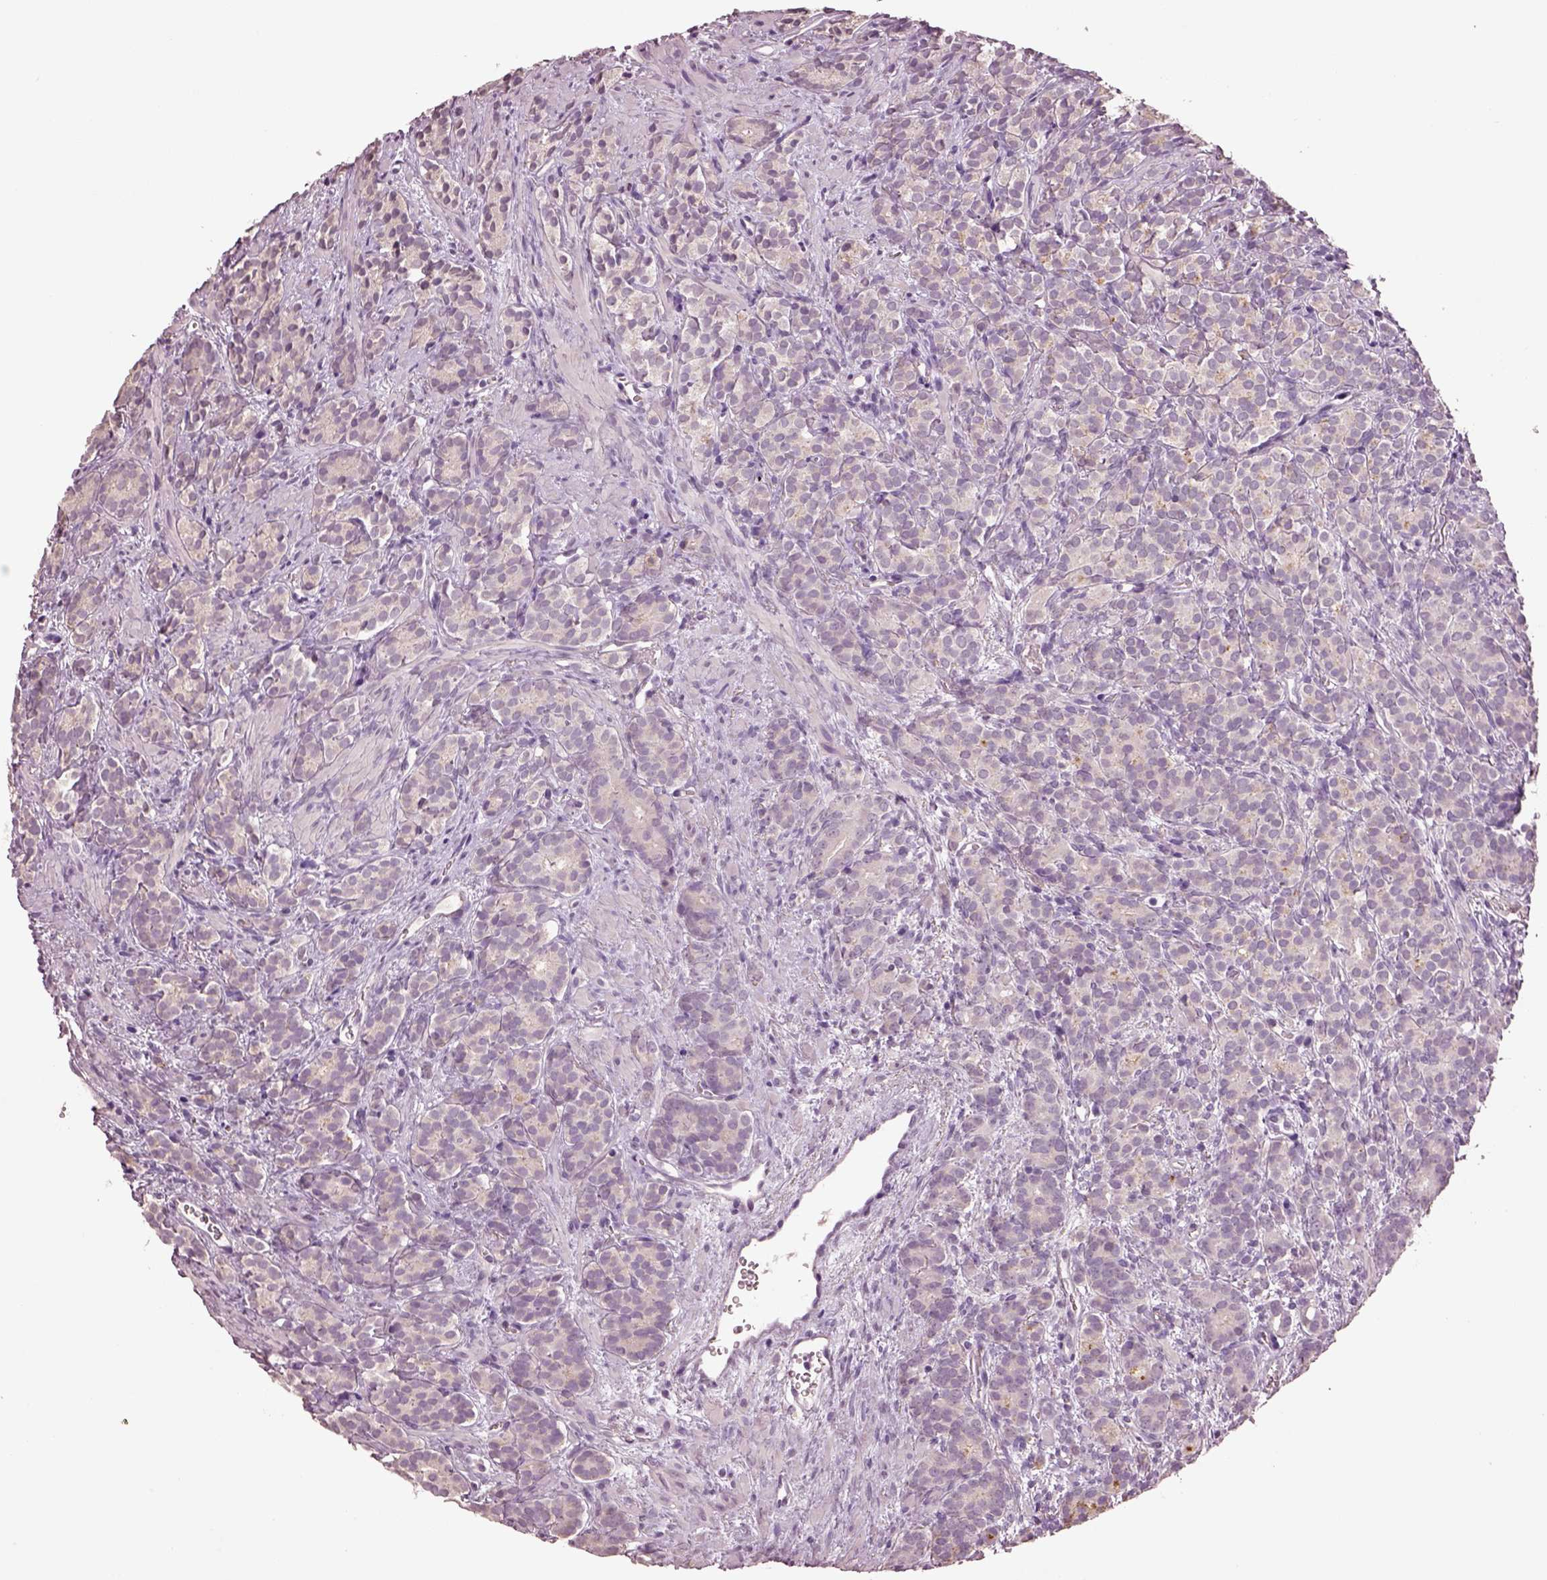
{"staining": {"intensity": "negative", "quantity": "none", "location": "none"}, "tissue": "prostate cancer", "cell_type": "Tumor cells", "image_type": "cancer", "snomed": [{"axis": "morphology", "description": "Adenocarcinoma, High grade"}, {"axis": "topography", "description": "Prostate"}], "caption": "Micrograph shows no significant protein staining in tumor cells of prostate high-grade adenocarcinoma.", "gene": "KCNIP3", "patient": {"sex": "male", "age": 84}}